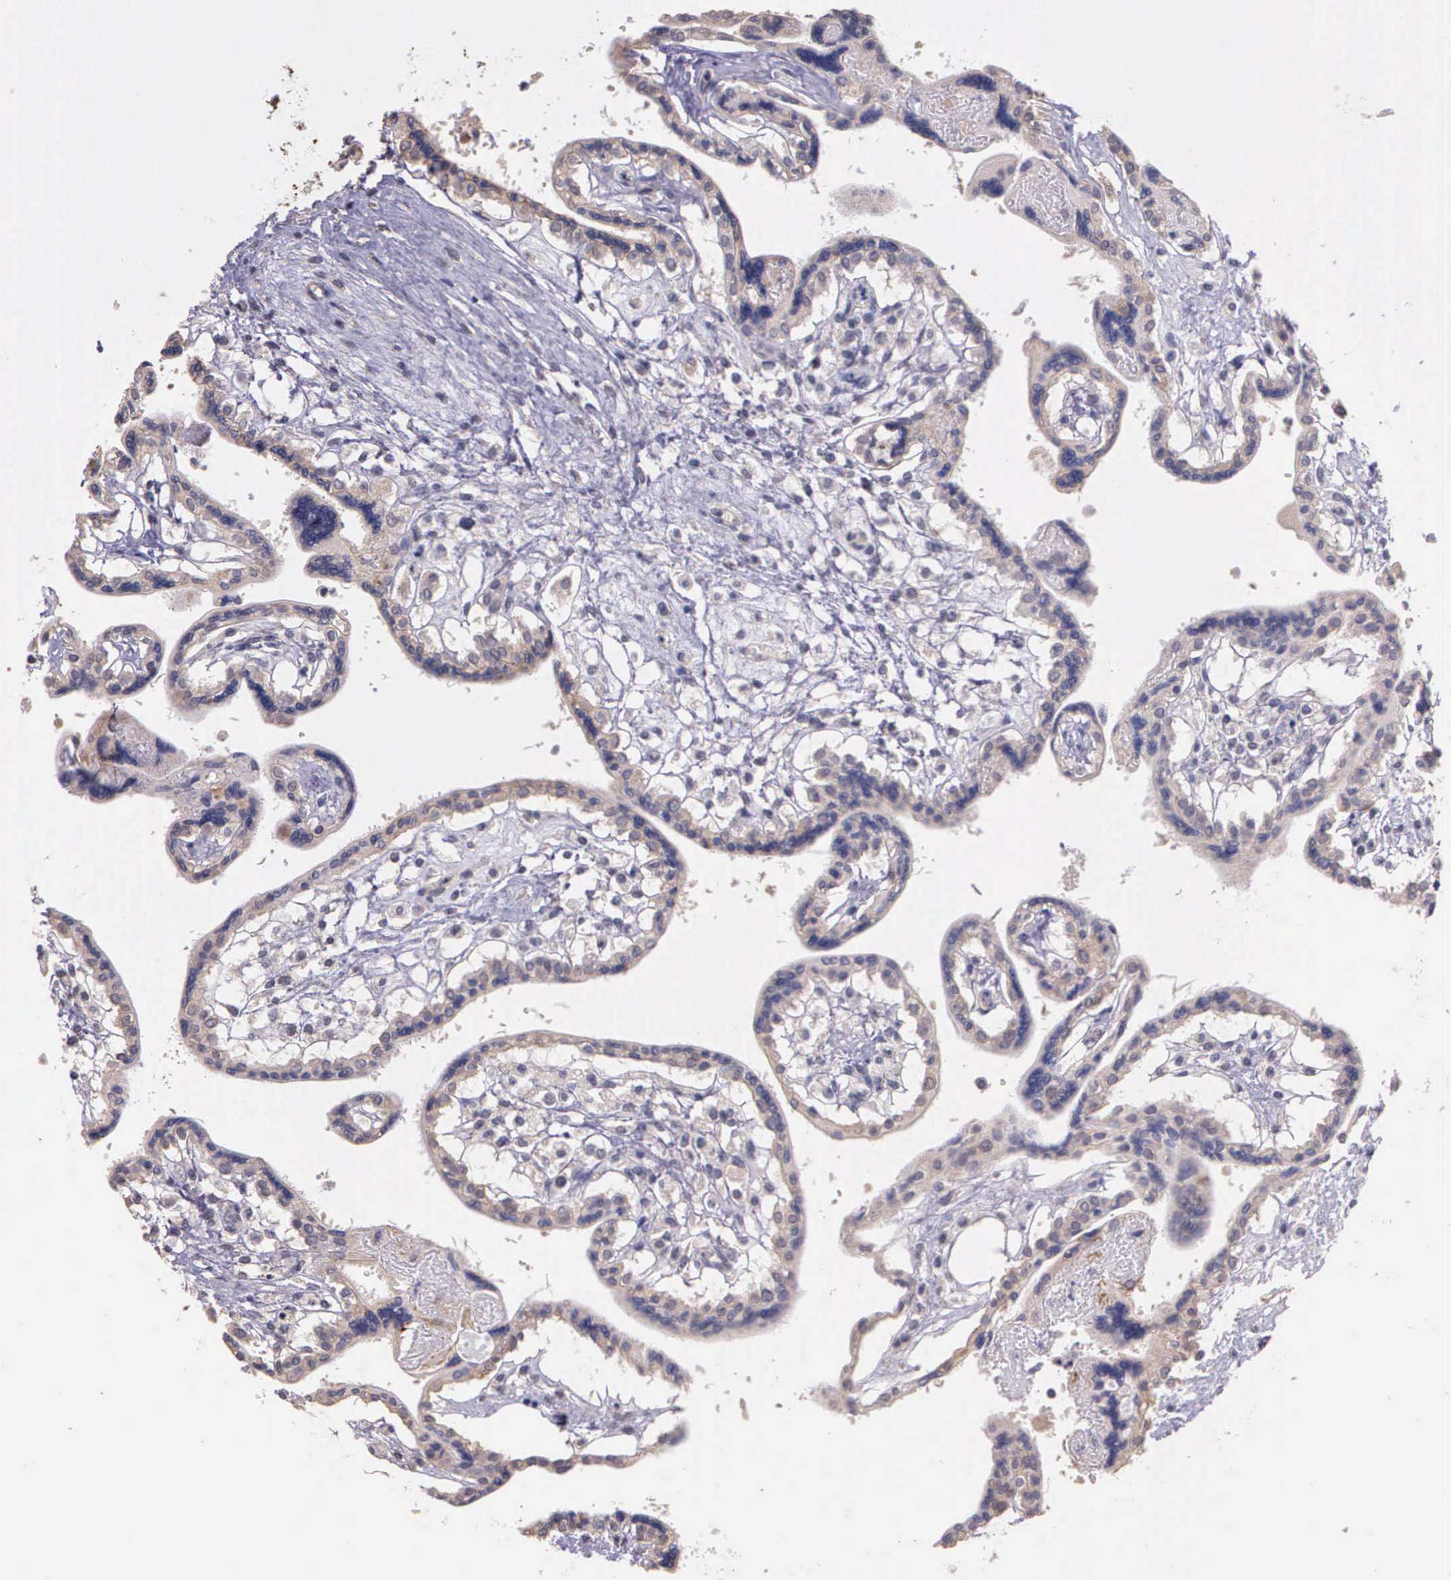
{"staining": {"intensity": "moderate", "quantity": "25%-75%", "location": "cytoplasmic/membranous"}, "tissue": "placenta", "cell_type": "Decidual cells", "image_type": "normal", "snomed": [{"axis": "morphology", "description": "Normal tissue, NOS"}, {"axis": "topography", "description": "Placenta"}], "caption": "Placenta stained with DAB immunohistochemistry (IHC) reveals medium levels of moderate cytoplasmic/membranous positivity in approximately 25%-75% of decidual cells. The staining is performed using DAB (3,3'-diaminobenzidine) brown chromogen to label protein expression. The nuclei are counter-stained blue using hematoxylin.", "gene": "IGBP1P2", "patient": {"sex": "female", "age": 31}}